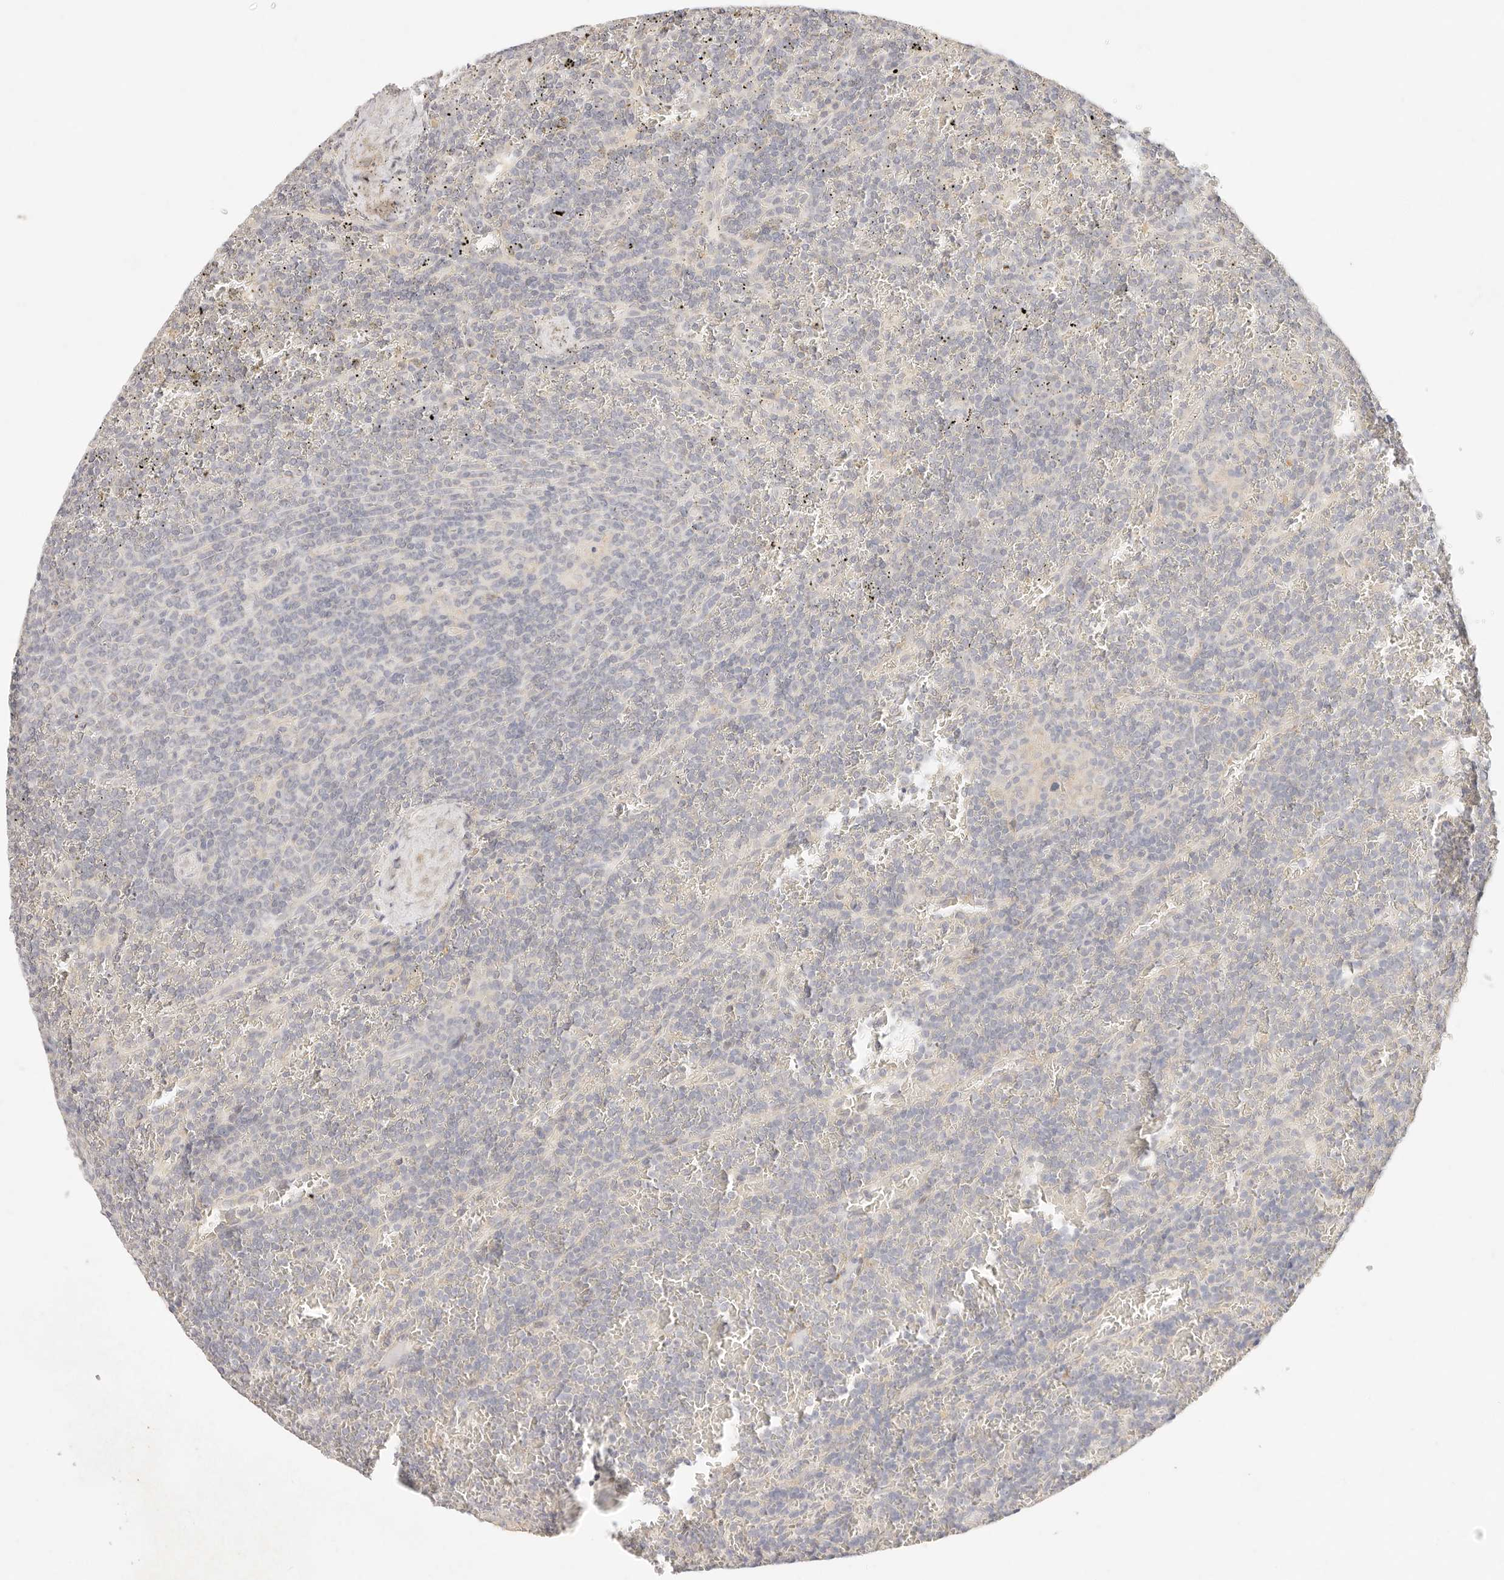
{"staining": {"intensity": "negative", "quantity": "none", "location": "none"}, "tissue": "lymphoma", "cell_type": "Tumor cells", "image_type": "cancer", "snomed": [{"axis": "morphology", "description": "Malignant lymphoma, non-Hodgkin's type, Low grade"}, {"axis": "topography", "description": "Spleen"}], "caption": "IHC of human lymphoma reveals no staining in tumor cells.", "gene": "GPR156", "patient": {"sex": "female", "age": 19}}